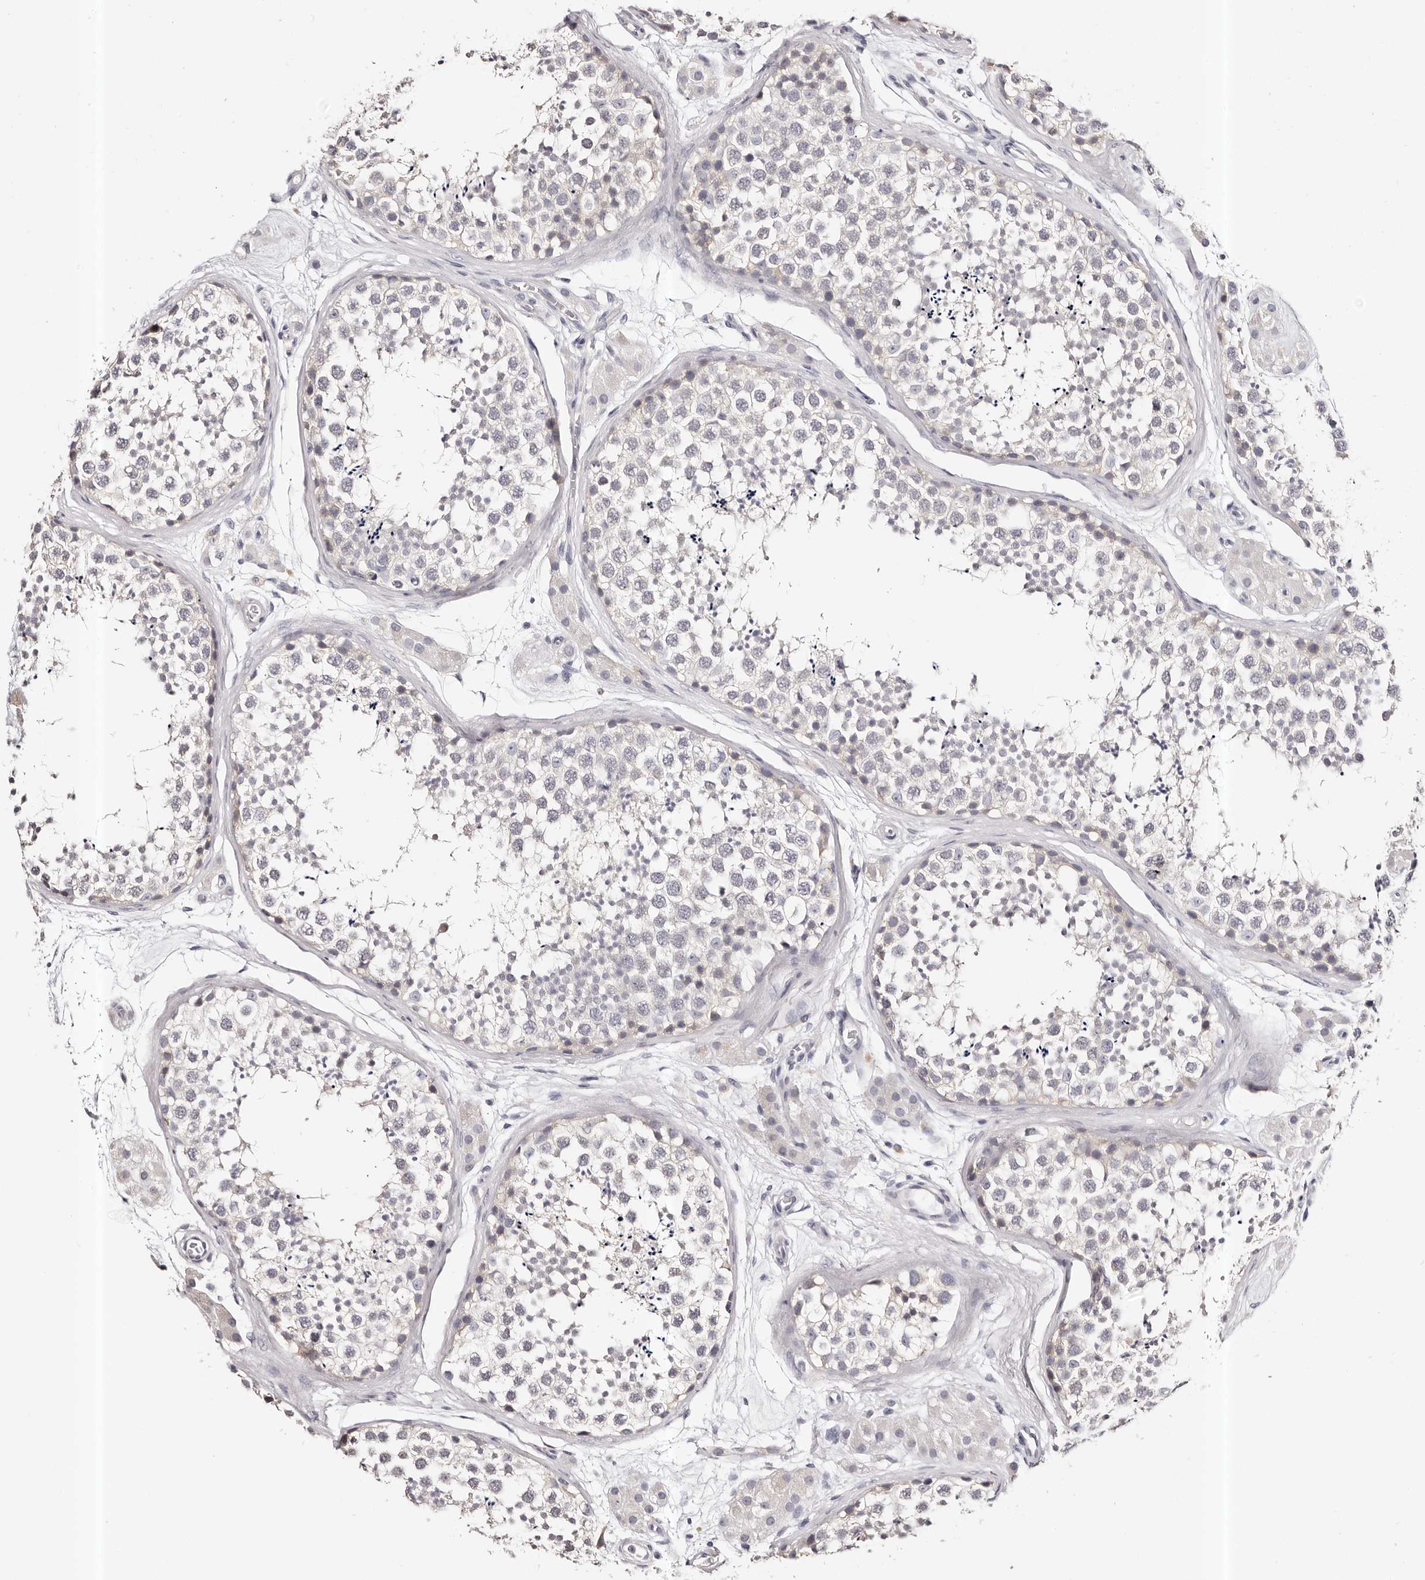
{"staining": {"intensity": "negative", "quantity": "none", "location": "none"}, "tissue": "testis", "cell_type": "Cells in seminiferous ducts", "image_type": "normal", "snomed": [{"axis": "morphology", "description": "Normal tissue, NOS"}, {"axis": "topography", "description": "Testis"}], "caption": "Image shows no protein positivity in cells in seminiferous ducts of benign testis.", "gene": "ROM1", "patient": {"sex": "male", "age": 56}}